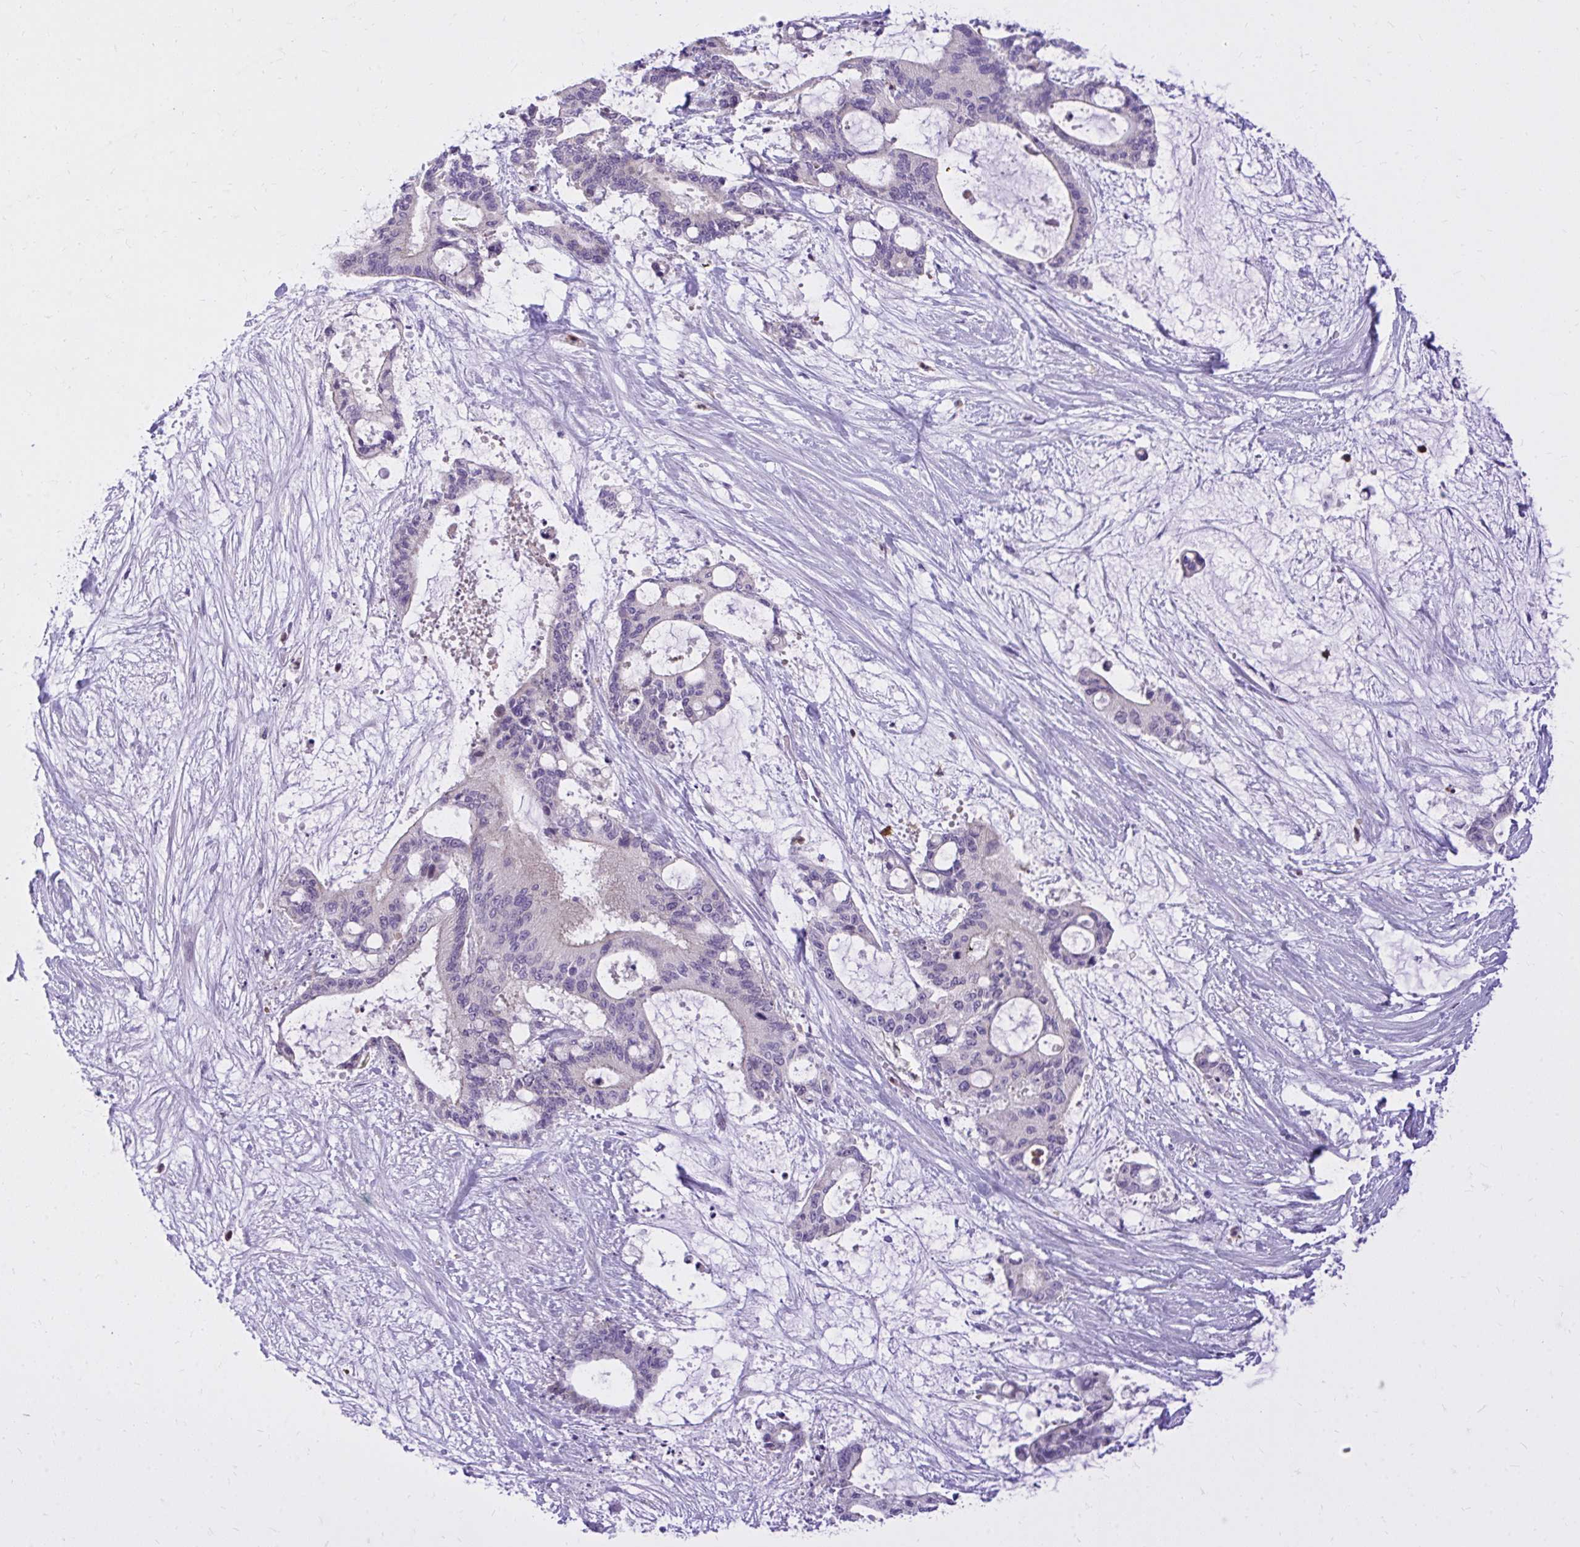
{"staining": {"intensity": "negative", "quantity": "none", "location": "none"}, "tissue": "liver cancer", "cell_type": "Tumor cells", "image_type": "cancer", "snomed": [{"axis": "morphology", "description": "Normal tissue, NOS"}, {"axis": "morphology", "description": "Cholangiocarcinoma"}, {"axis": "topography", "description": "Liver"}, {"axis": "topography", "description": "Peripheral nerve tissue"}], "caption": "Human cholangiocarcinoma (liver) stained for a protein using IHC exhibits no positivity in tumor cells.", "gene": "ADAMTSL1", "patient": {"sex": "female", "age": 73}}